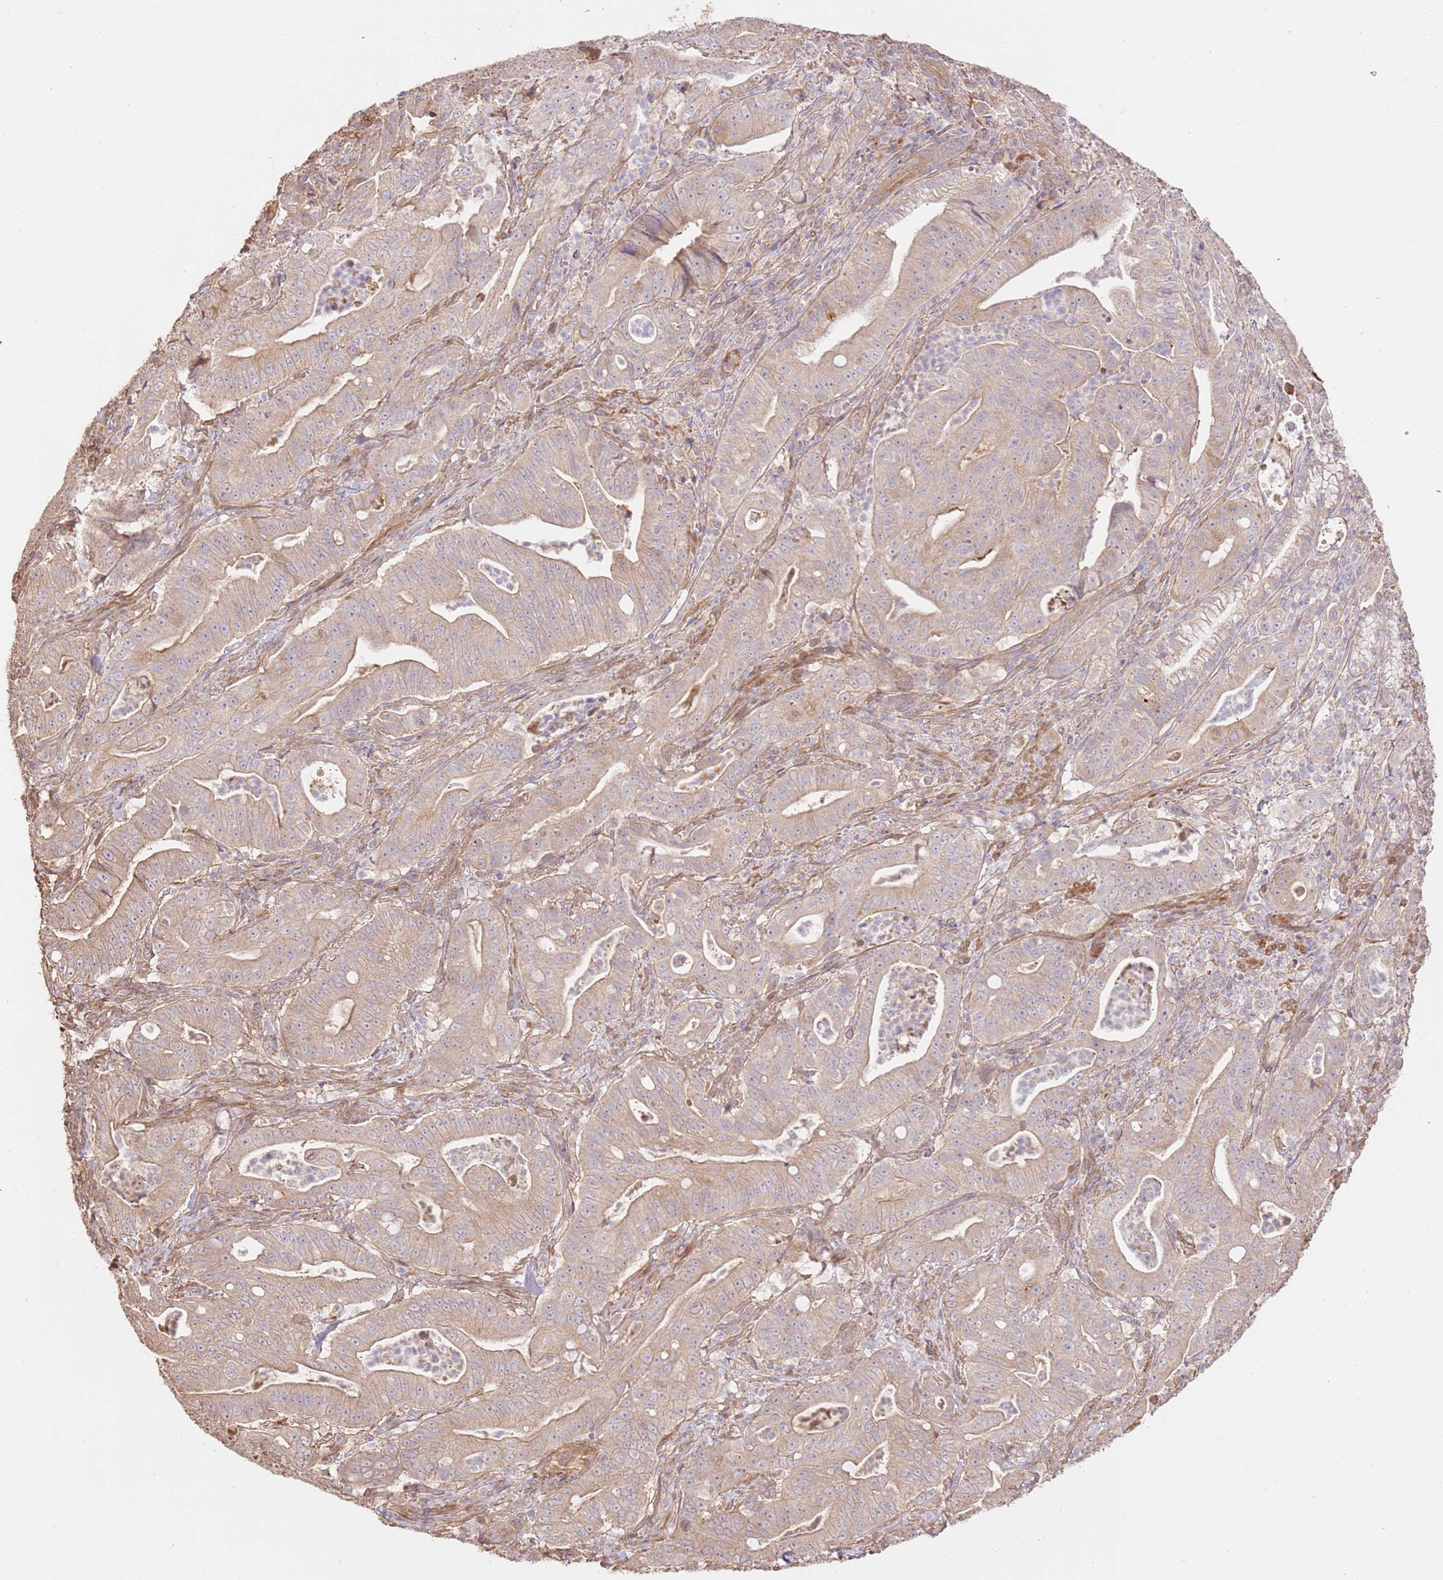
{"staining": {"intensity": "weak", "quantity": "25%-75%", "location": "cytoplasmic/membranous"}, "tissue": "pancreatic cancer", "cell_type": "Tumor cells", "image_type": "cancer", "snomed": [{"axis": "morphology", "description": "Adenocarcinoma, NOS"}, {"axis": "topography", "description": "Pancreas"}], "caption": "Immunohistochemistry staining of adenocarcinoma (pancreatic), which exhibits low levels of weak cytoplasmic/membranous expression in approximately 25%-75% of tumor cells indicating weak cytoplasmic/membranous protein staining. The staining was performed using DAB (brown) for protein detection and nuclei were counterstained in hematoxylin (blue).", "gene": "CEP55", "patient": {"sex": "male", "age": 71}}